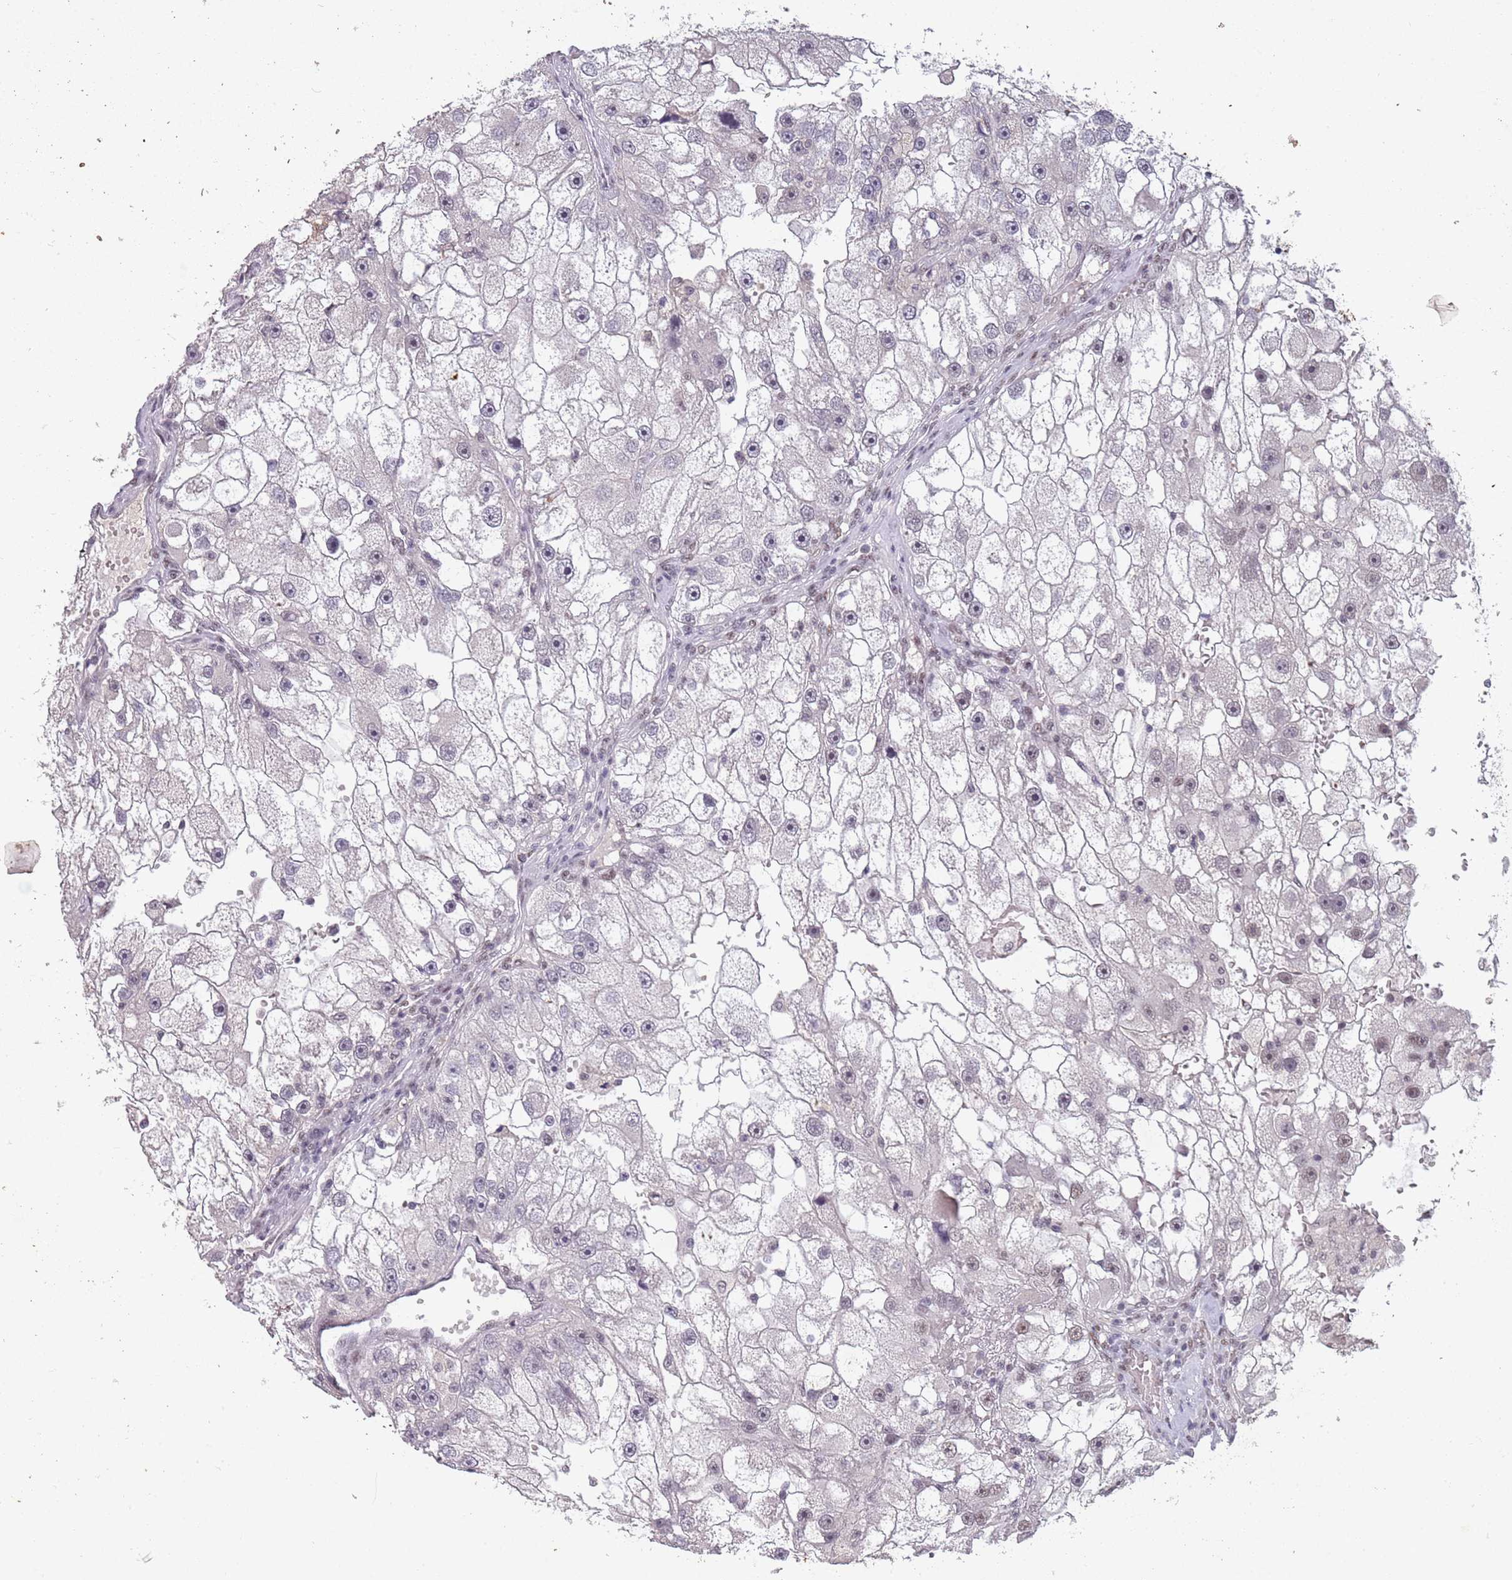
{"staining": {"intensity": "negative", "quantity": "none", "location": "none"}, "tissue": "renal cancer", "cell_type": "Tumor cells", "image_type": "cancer", "snomed": [{"axis": "morphology", "description": "Adenocarcinoma, NOS"}, {"axis": "topography", "description": "Kidney"}], "caption": "The immunohistochemistry photomicrograph has no significant expression in tumor cells of adenocarcinoma (renal) tissue.", "gene": "CIZ1", "patient": {"sex": "male", "age": 63}}